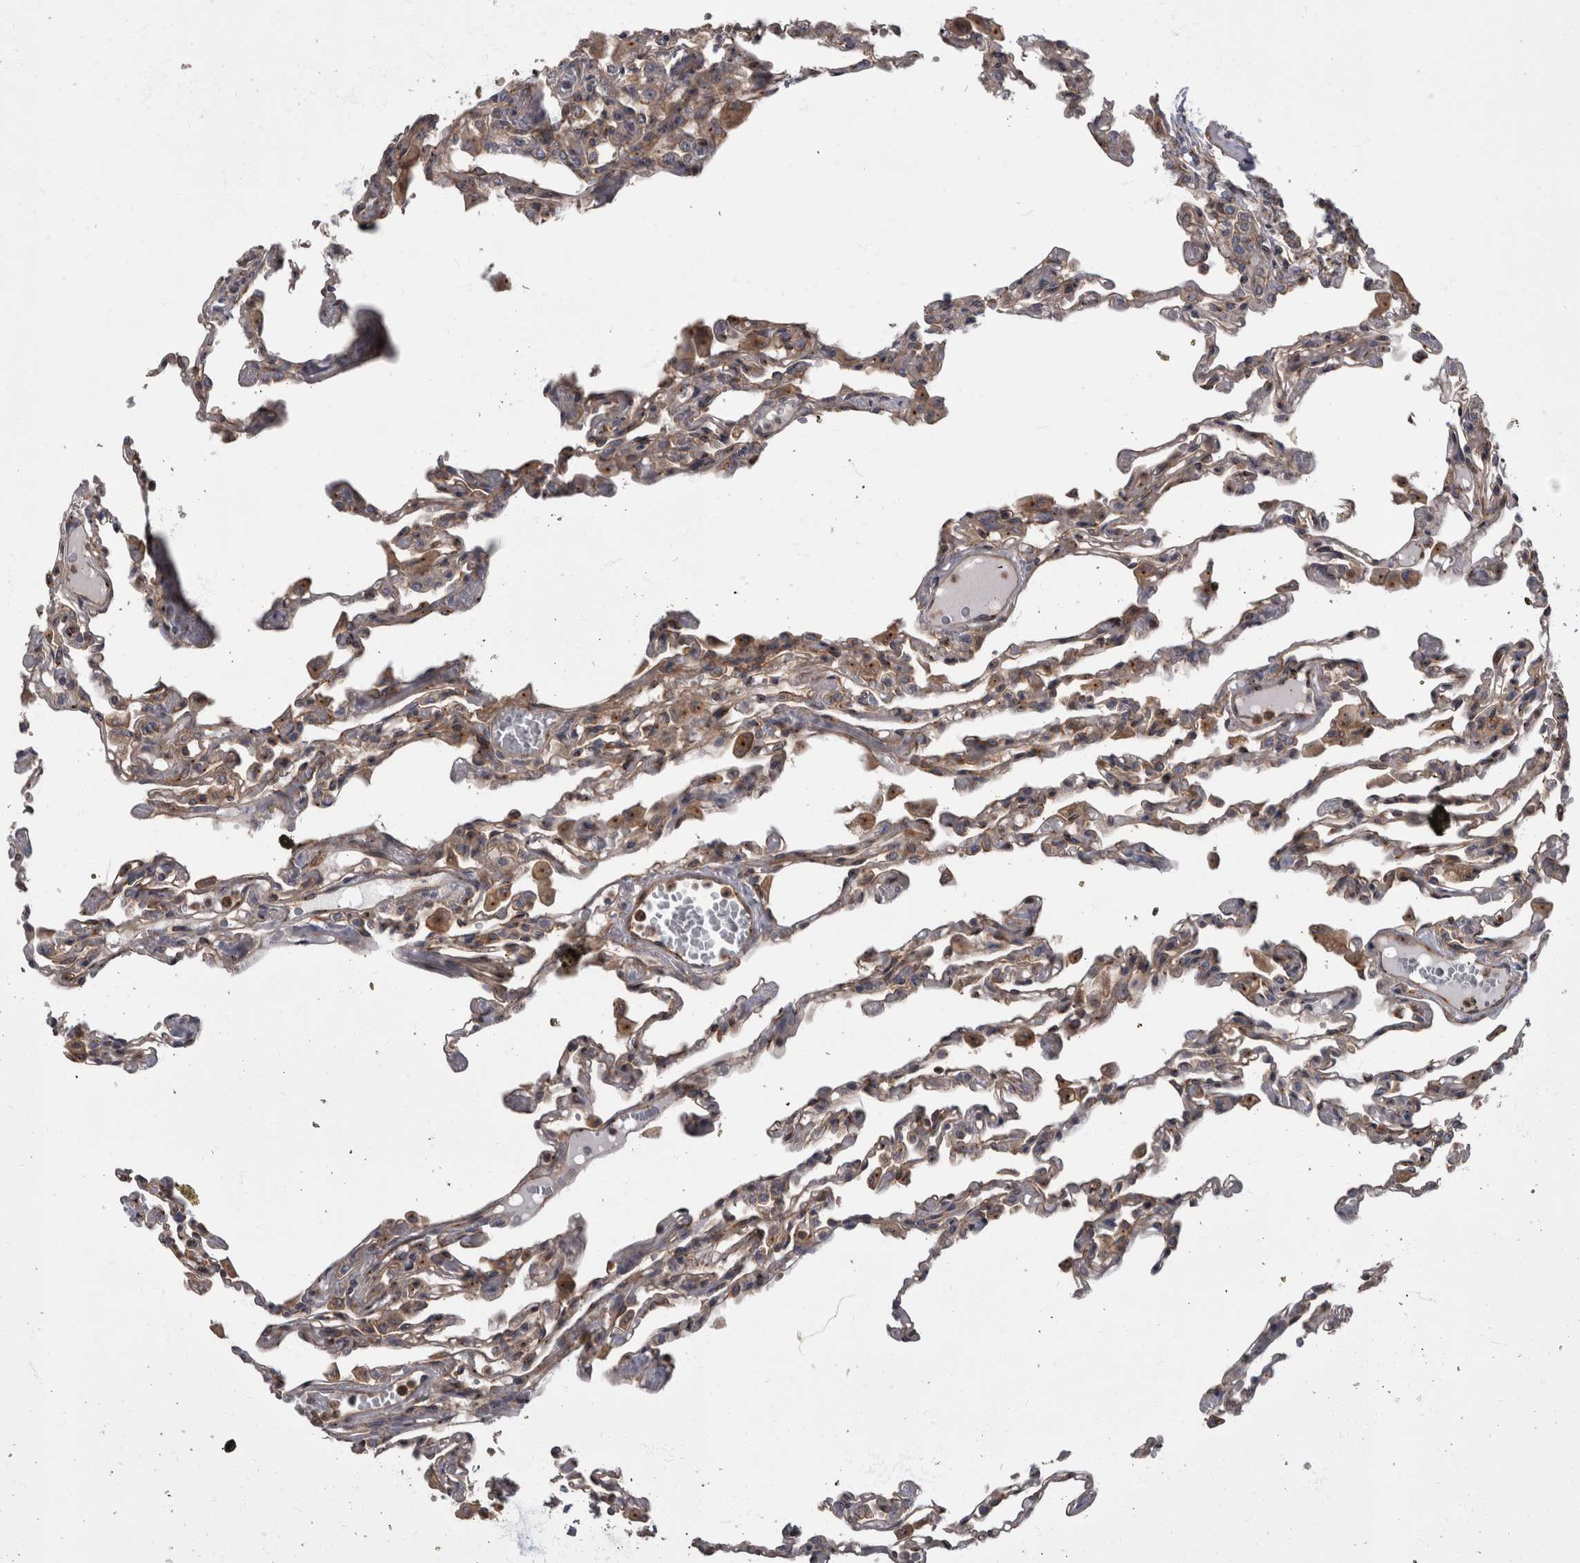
{"staining": {"intensity": "weak", "quantity": "<25%", "location": "cytoplasmic/membranous"}, "tissue": "lung", "cell_type": "Alveolar cells", "image_type": "normal", "snomed": [{"axis": "morphology", "description": "Normal tissue, NOS"}, {"axis": "topography", "description": "Bronchus"}, {"axis": "topography", "description": "Lung"}], "caption": "High power microscopy image of an IHC histopathology image of unremarkable lung, revealing no significant staining in alveolar cells.", "gene": "HOOK3", "patient": {"sex": "female", "age": 49}}